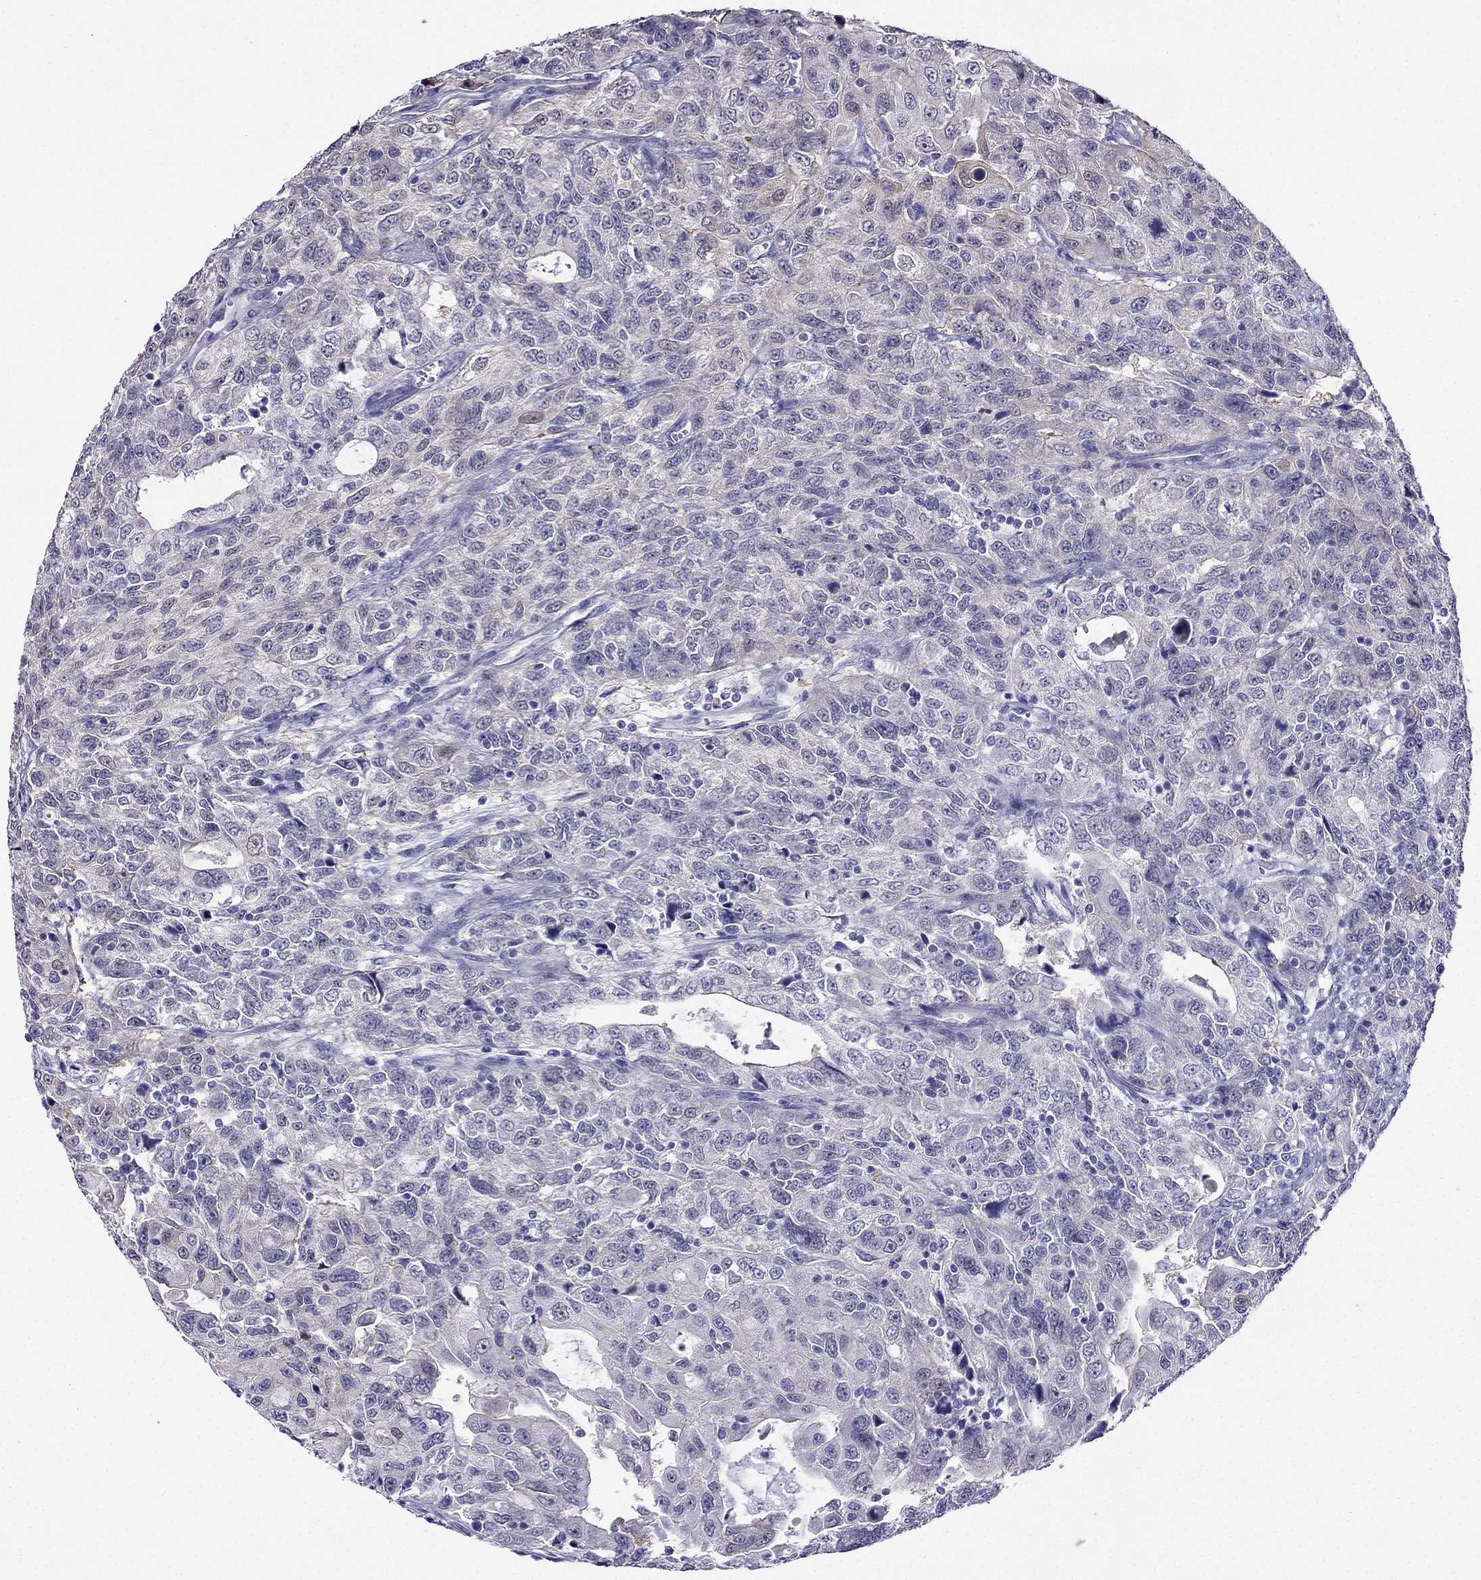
{"staining": {"intensity": "negative", "quantity": "none", "location": "none"}, "tissue": "urothelial cancer", "cell_type": "Tumor cells", "image_type": "cancer", "snomed": [{"axis": "morphology", "description": "Urothelial carcinoma, NOS"}, {"axis": "morphology", "description": "Urothelial carcinoma, High grade"}, {"axis": "topography", "description": "Urinary bladder"}], "caption": "High-grade urothelial carcinoma was stained to show a protein in brown. There is no significant positivity in tumor cells.", "gene": "KCNJ10", "patient": {"sex": "female", "age": 73}}